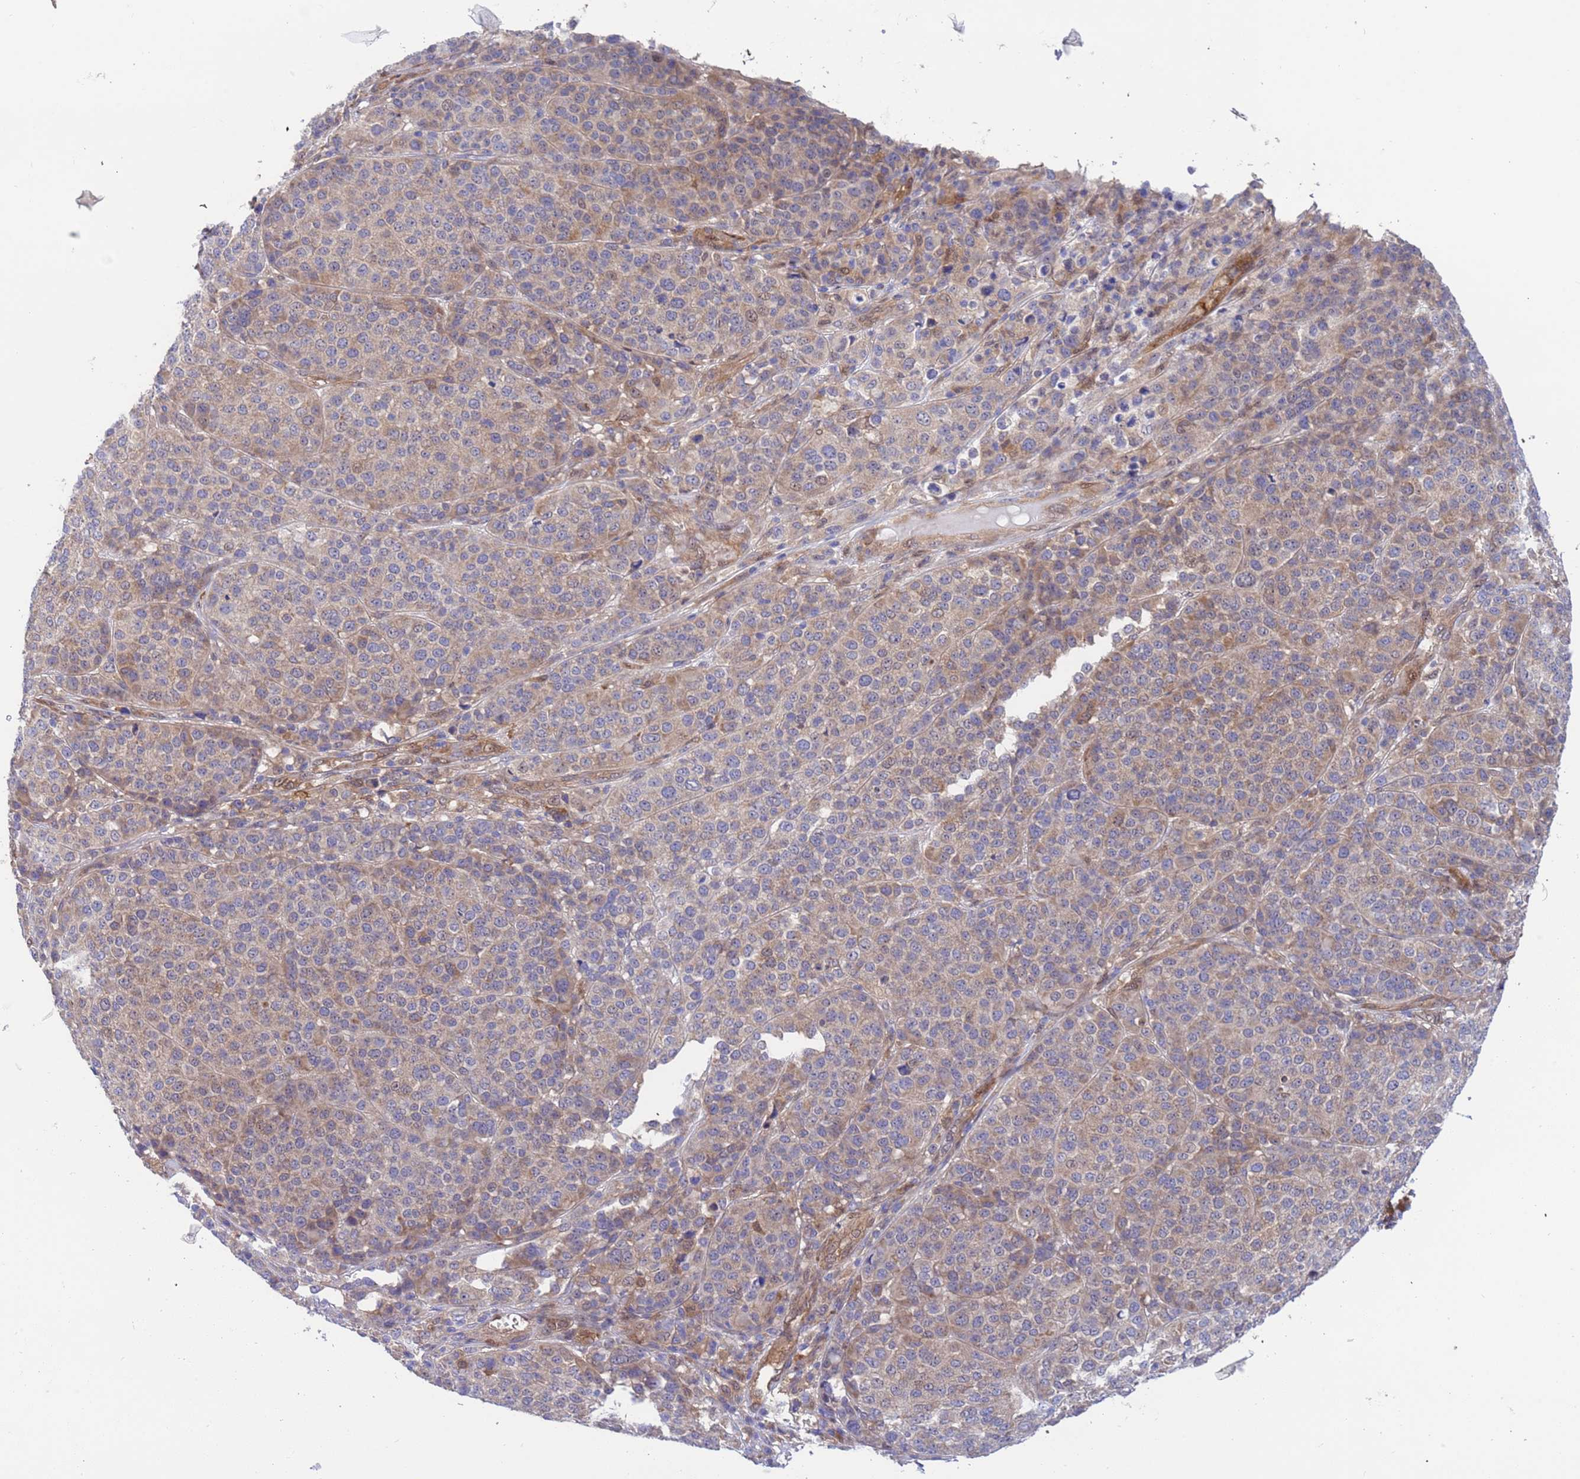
{"staining": {"intensity": "weak", "quantity": "<25%", "location": "cytoplasmic/membranous"}, "tissue": "melanoma", "cell_type": "Tumor cells", "image_type": "cancer", "snomed": [{"axis": "morphology", "description": "Malignant melanoma, Metastatic site"}, {"axis": "topography", "description": "Lymph node"}], "caption": "High power microscopy photomicrograph of an immunohistochemistry histopathology image of melanoma, revealing no significant expression in tumor cells.", "gene": "FOXRED1", "patient": {"sex": "male", "age": 44}}